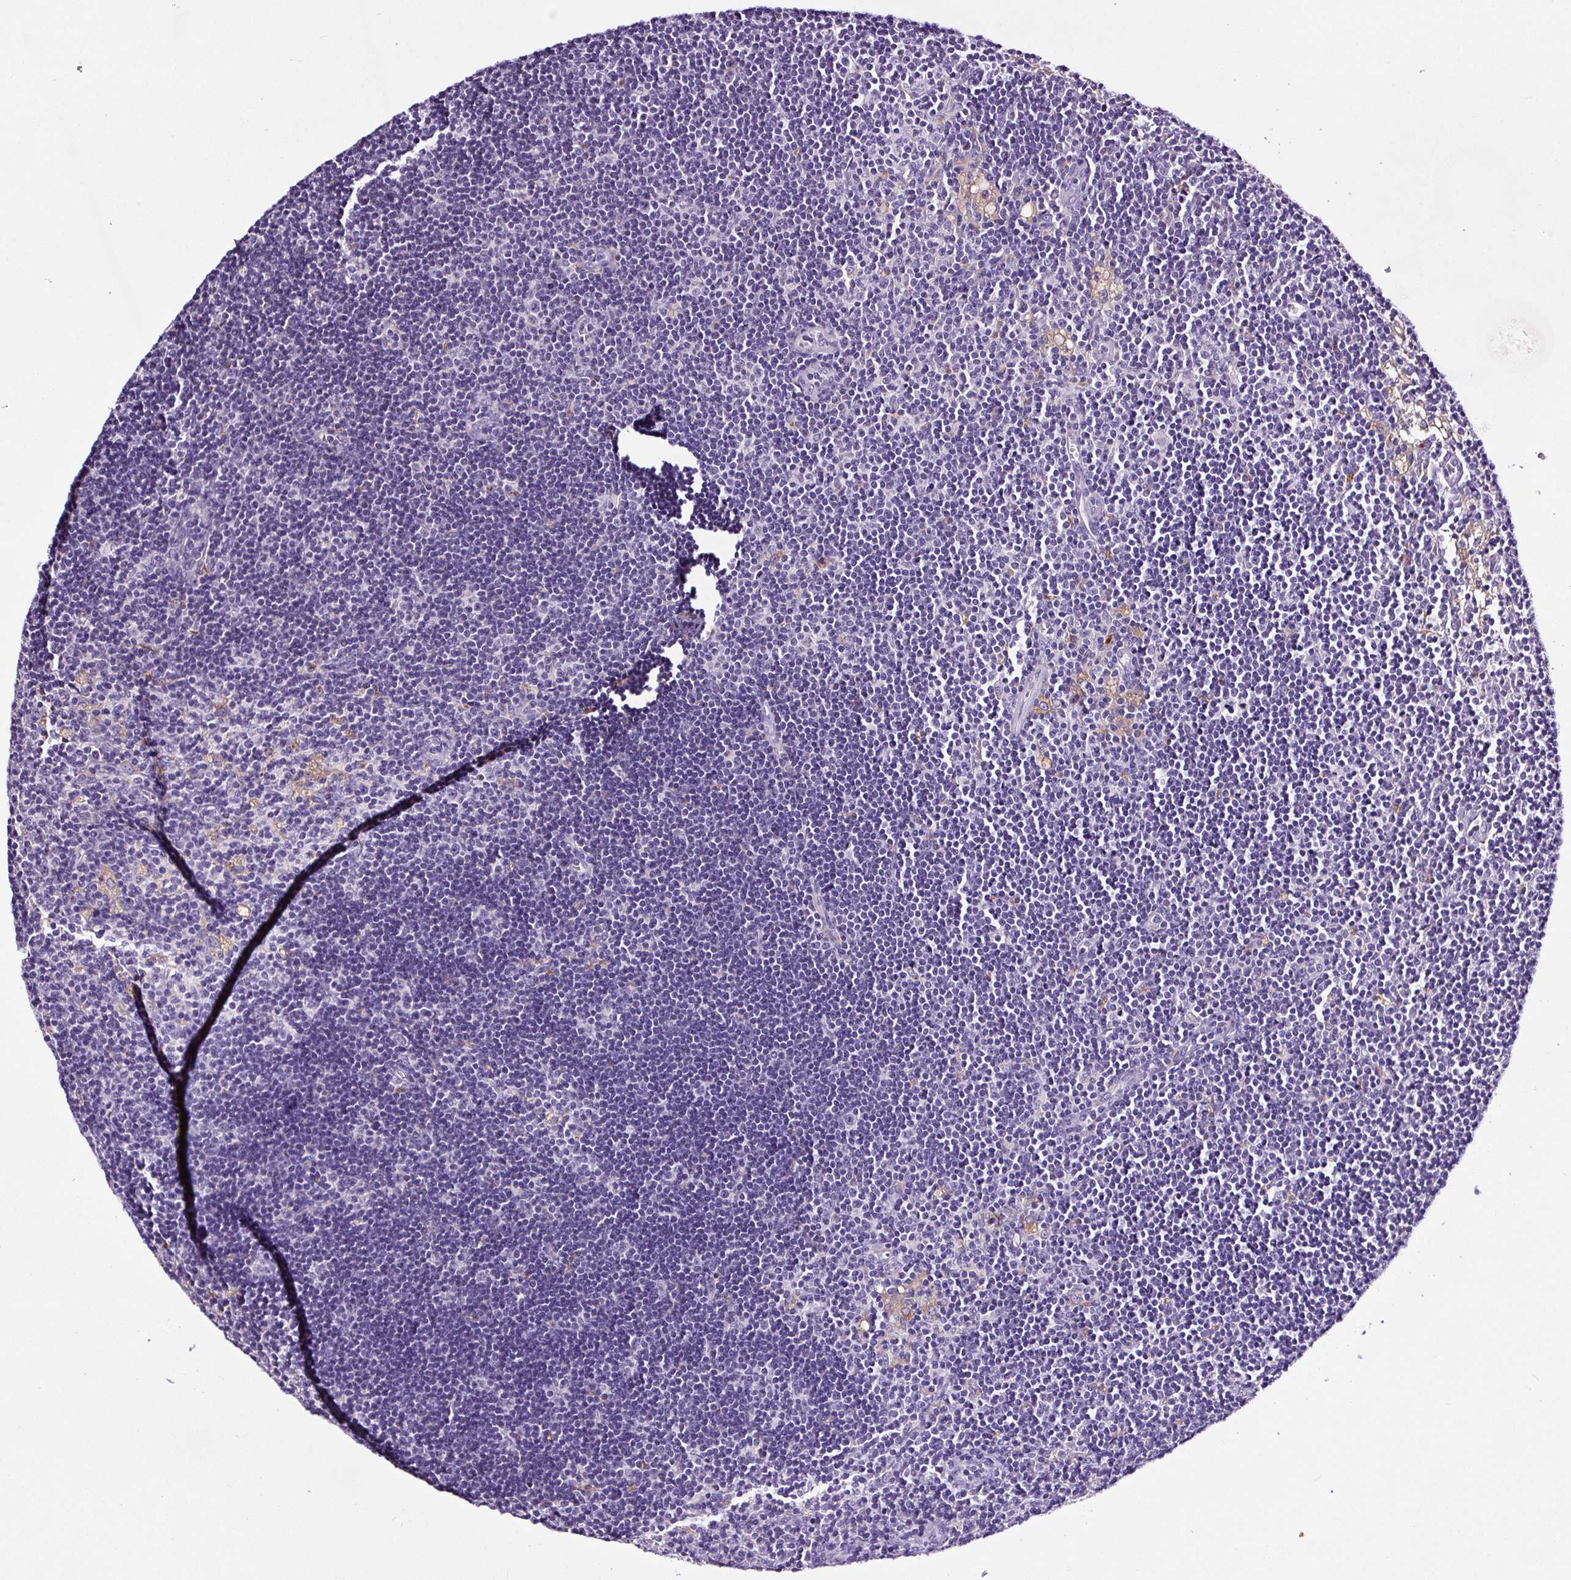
{"staining": {"intensity": "negative", "quantity": "none", "location": "none"}, "tissue": "lymph node", "cell_type": "Germinal center cells", "image_type": "normal", "snomed": [{"axis": "morphology", "description": "Normal tissue, NOS"}, {"axis": "topography", "description": "Lymph node"}], "caption": "IHC photomicrograph of benign human lymph node stained for a protein (brown), which displays no staining in germinal center cells.", "gene": "FBXL7", "patient": {"sex": "male", "age": 24}}